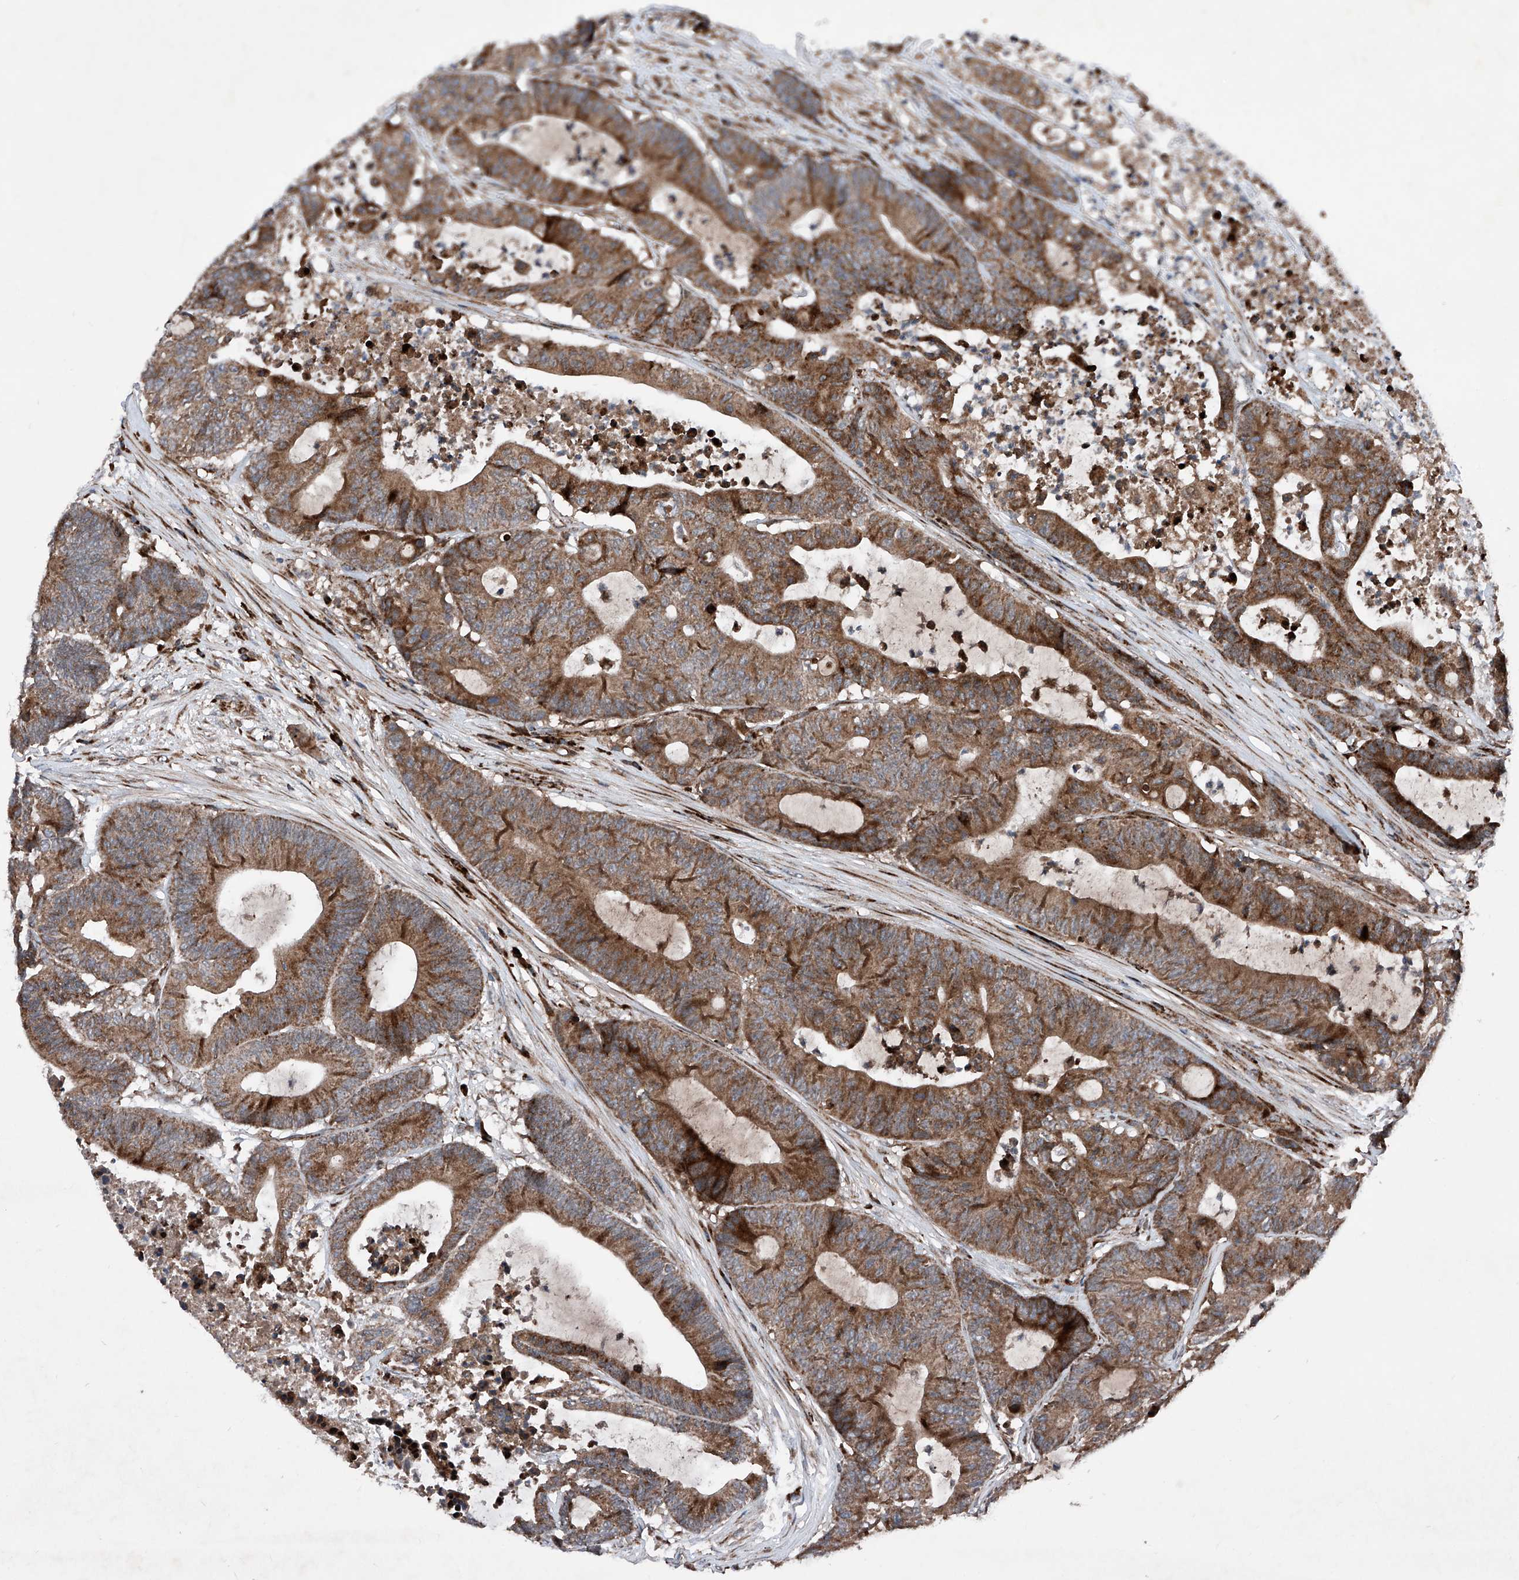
{"staining": {"intensity": "moderate", "quantity": ">75%", "location": "cytoplasmic/membranous"}, "tissue": "colorectal cancer", "cell_type": "Tumor cells", "image_type": "cancer", "snomed": [{"axis": "morphology", "description": "Adenocarcinoma, NOS"}, {"axis": "topography", "description": "Colon"}], "caption": "IHC micrograph of human colorectal cancer (adenocarcinoma) stained for a protein (brown), which exhibits medium levels of moderate cytoplasmic/membranous staining in about >75% of tumor cells.", "gene": "DAD1", "patient": {"sex": "female", "age": 84}}